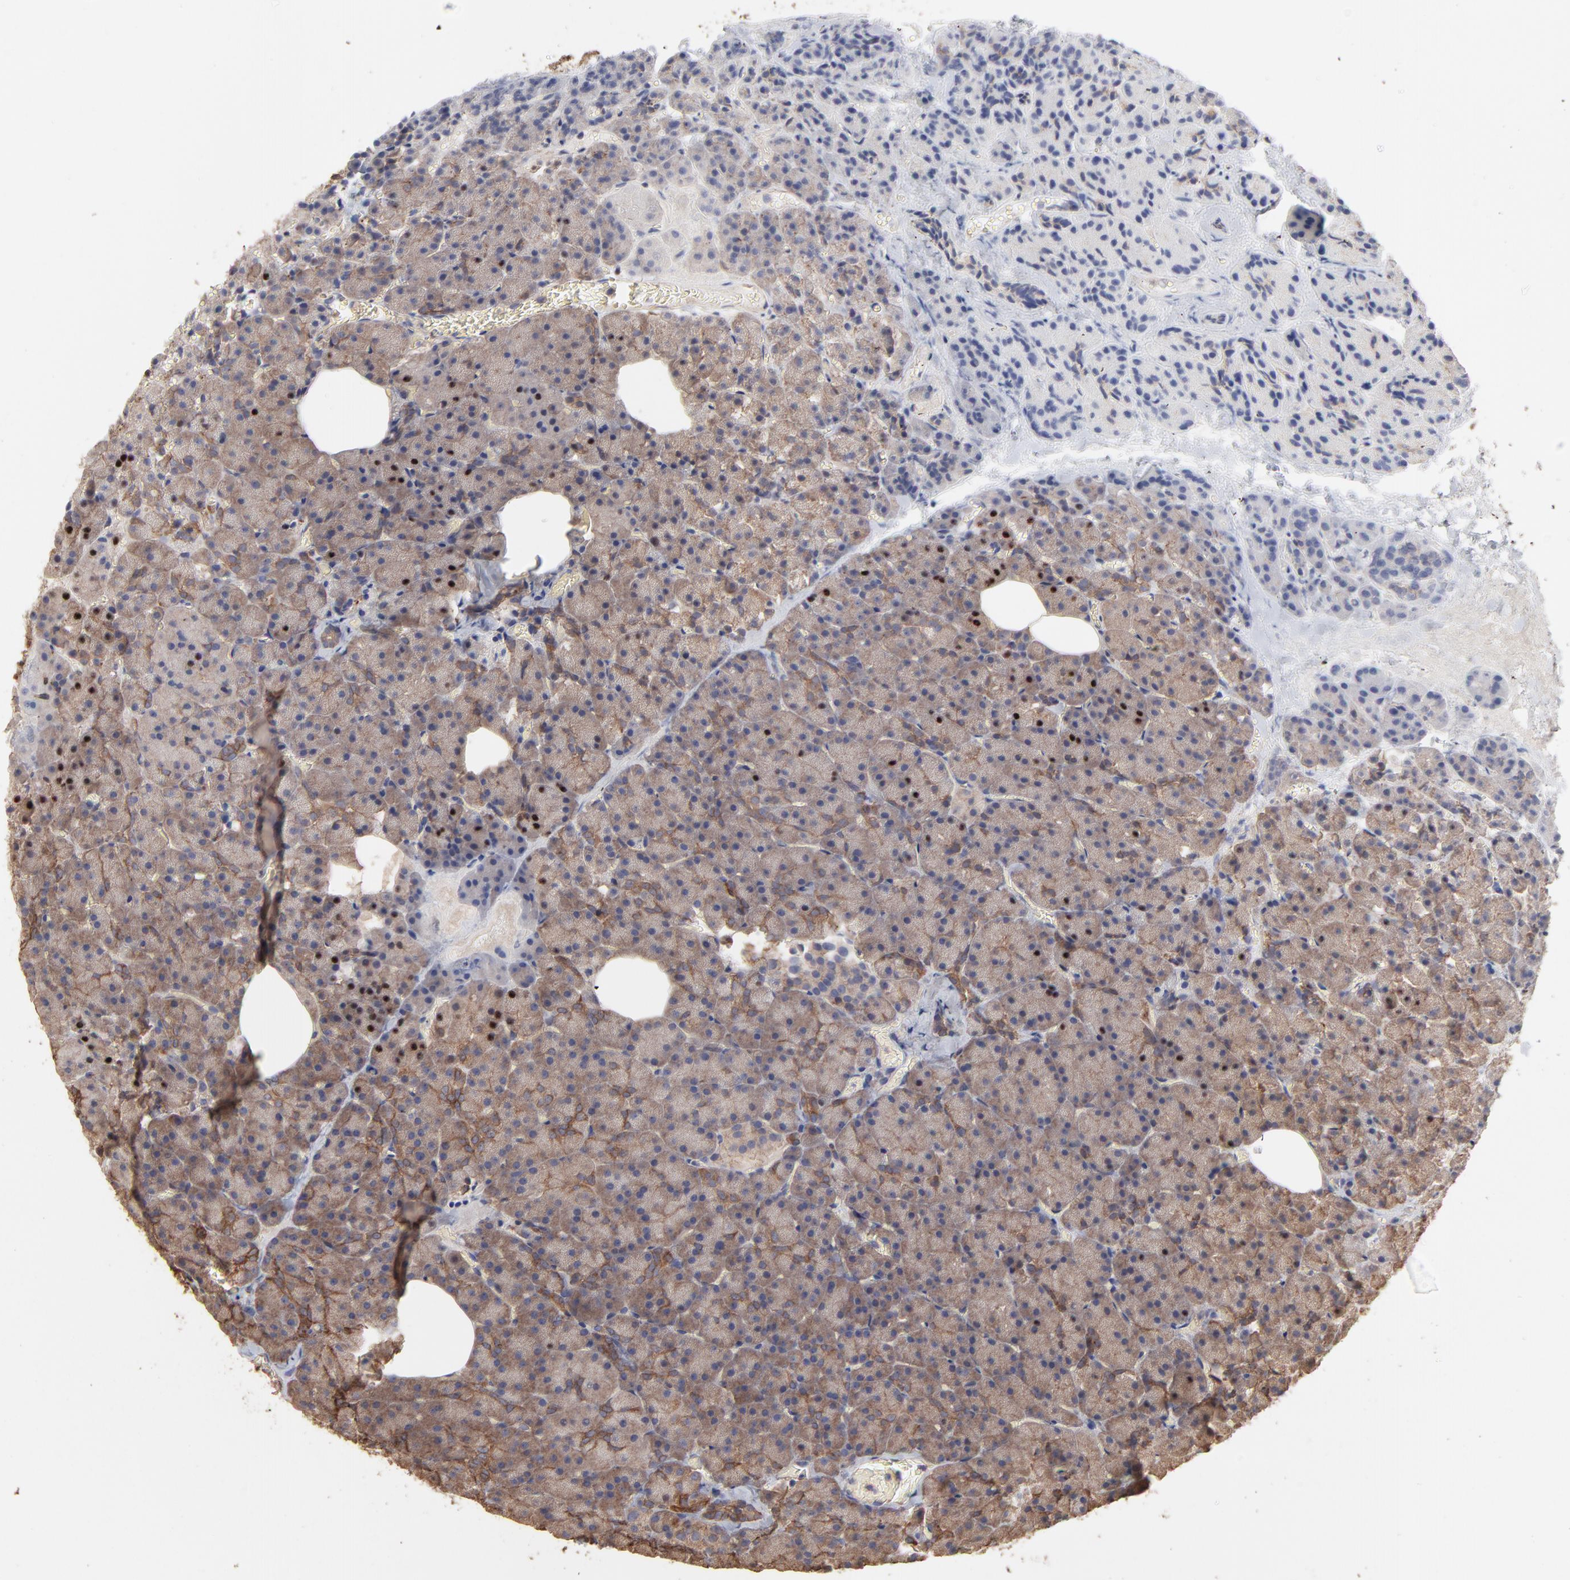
{"staining": {"intensity": "moderate", "quantity": ">75%", "location": "cytoplasmic/membranous"}, "tissue": "carcinoid", "cell_type": "Tumor cells", "image_type": "cancer", "snomed": [{"axis": "morphology", "description": "Normal tissue, NOS"}, {"axis": "morphology", "description": "Carcinoid, malignant, NOS"}, {"axis": "topography", "description": "Pancreas"}], "caption": "A high-resolution image shows immunohistochemistry staining of carcinoid (malignant), which exhibits moderate cytoplasmic/membranous staining in approximately >75% of tumor cells. The staining is performed using DAB brown chromogen to label protein expression. The nuclei are counter-stained blue using hematoxylin.", "gene": "TANGO2", "patient": {"sex": "female", "age": 35}}